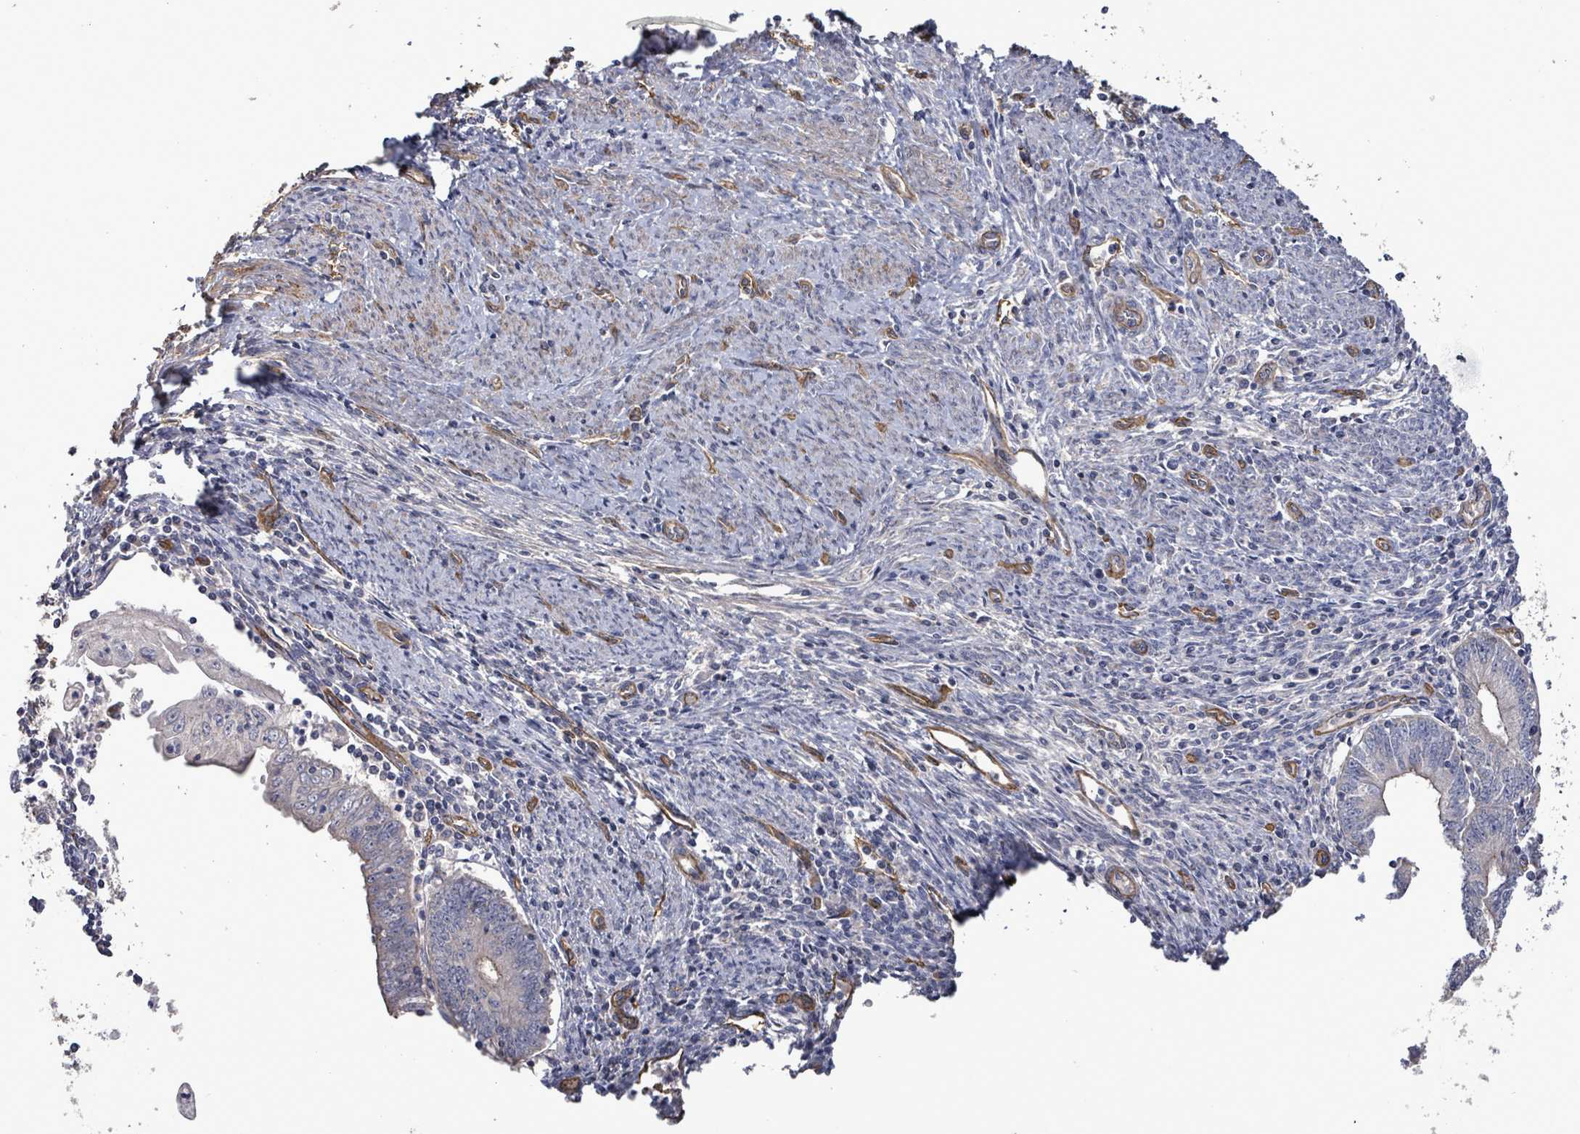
{"staining": {"intensity": "weak", "quantity": "<25%", "location": "cytoplasmic/membranous"}, "tissue": "endometrial cancer", "cell_type": "Tumor cells", "image_type": "cancer", "snomed": [{"axis": "morphology", "description": "Adenocarcinoma, NOS"}, {"axis": "topography", "description": "Endometrium"}], "caption": "Immunohistochemistry micrograph of human endometrial cancer stained for a protein (brown), which displays no expression in tumor cells.", "gene": "KANK3", "patient": {"sex": "female", "age": 60}}